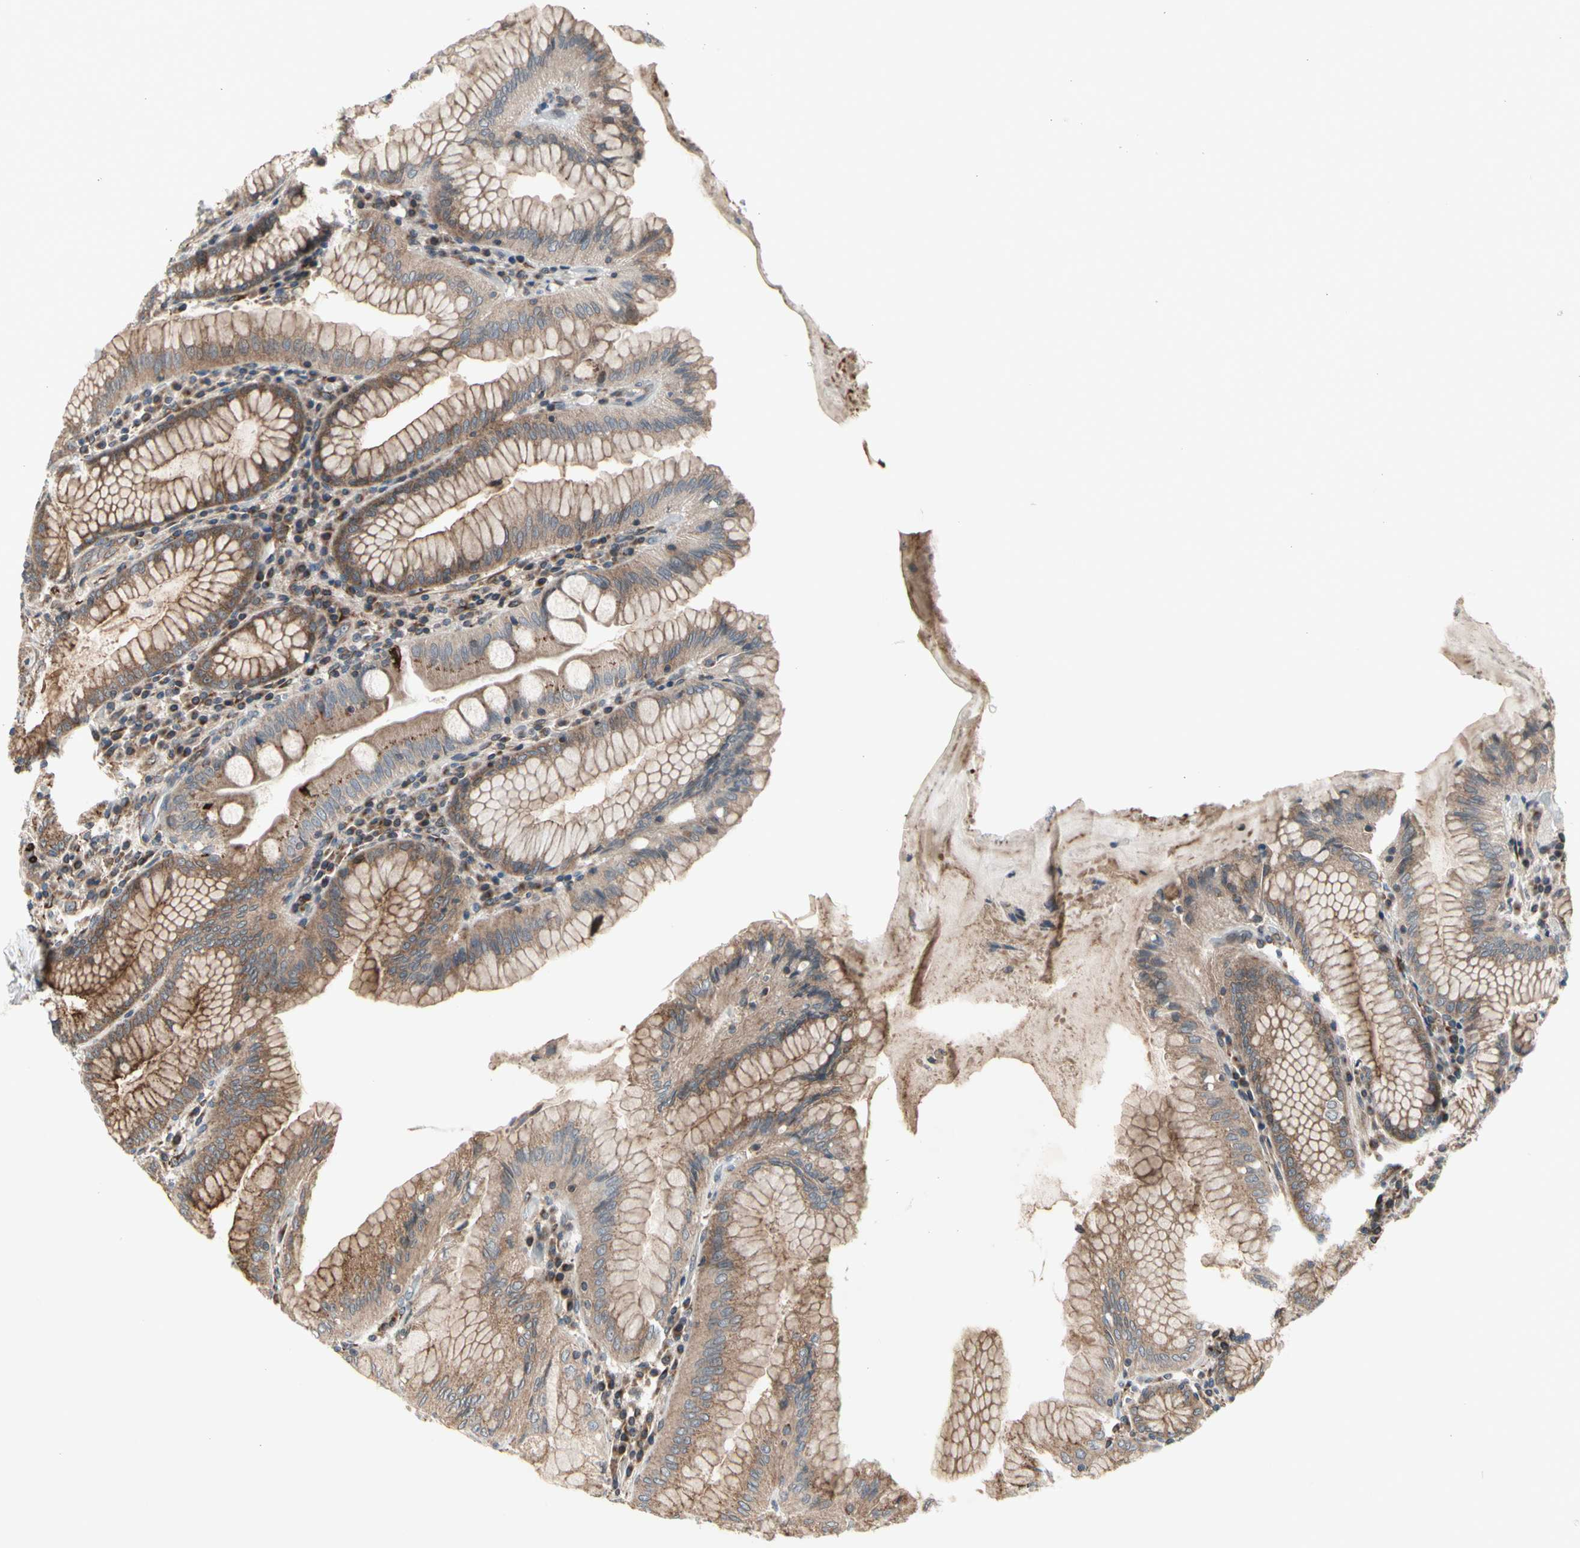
{"staining": {"intensity": "strong", "quantity": ">75%", "location": "cytoplasmic/membranous"}, "tissue": "stomach", "cell_type": "Glandular cells", "image_type": "normal", "snomed": [{"axis": "morphology", "description": "Normal tissue, NOS"}, {"axis": "topography", "description": "Stomach, lower"}], "caption": "Human stomach stained with a brown dye displays strong cytoplasmic/membranous positive staining in approximately >75% of glandular cells.", "gene": "SLC39A9", "patient": {"sex": "female", "age": 76}}